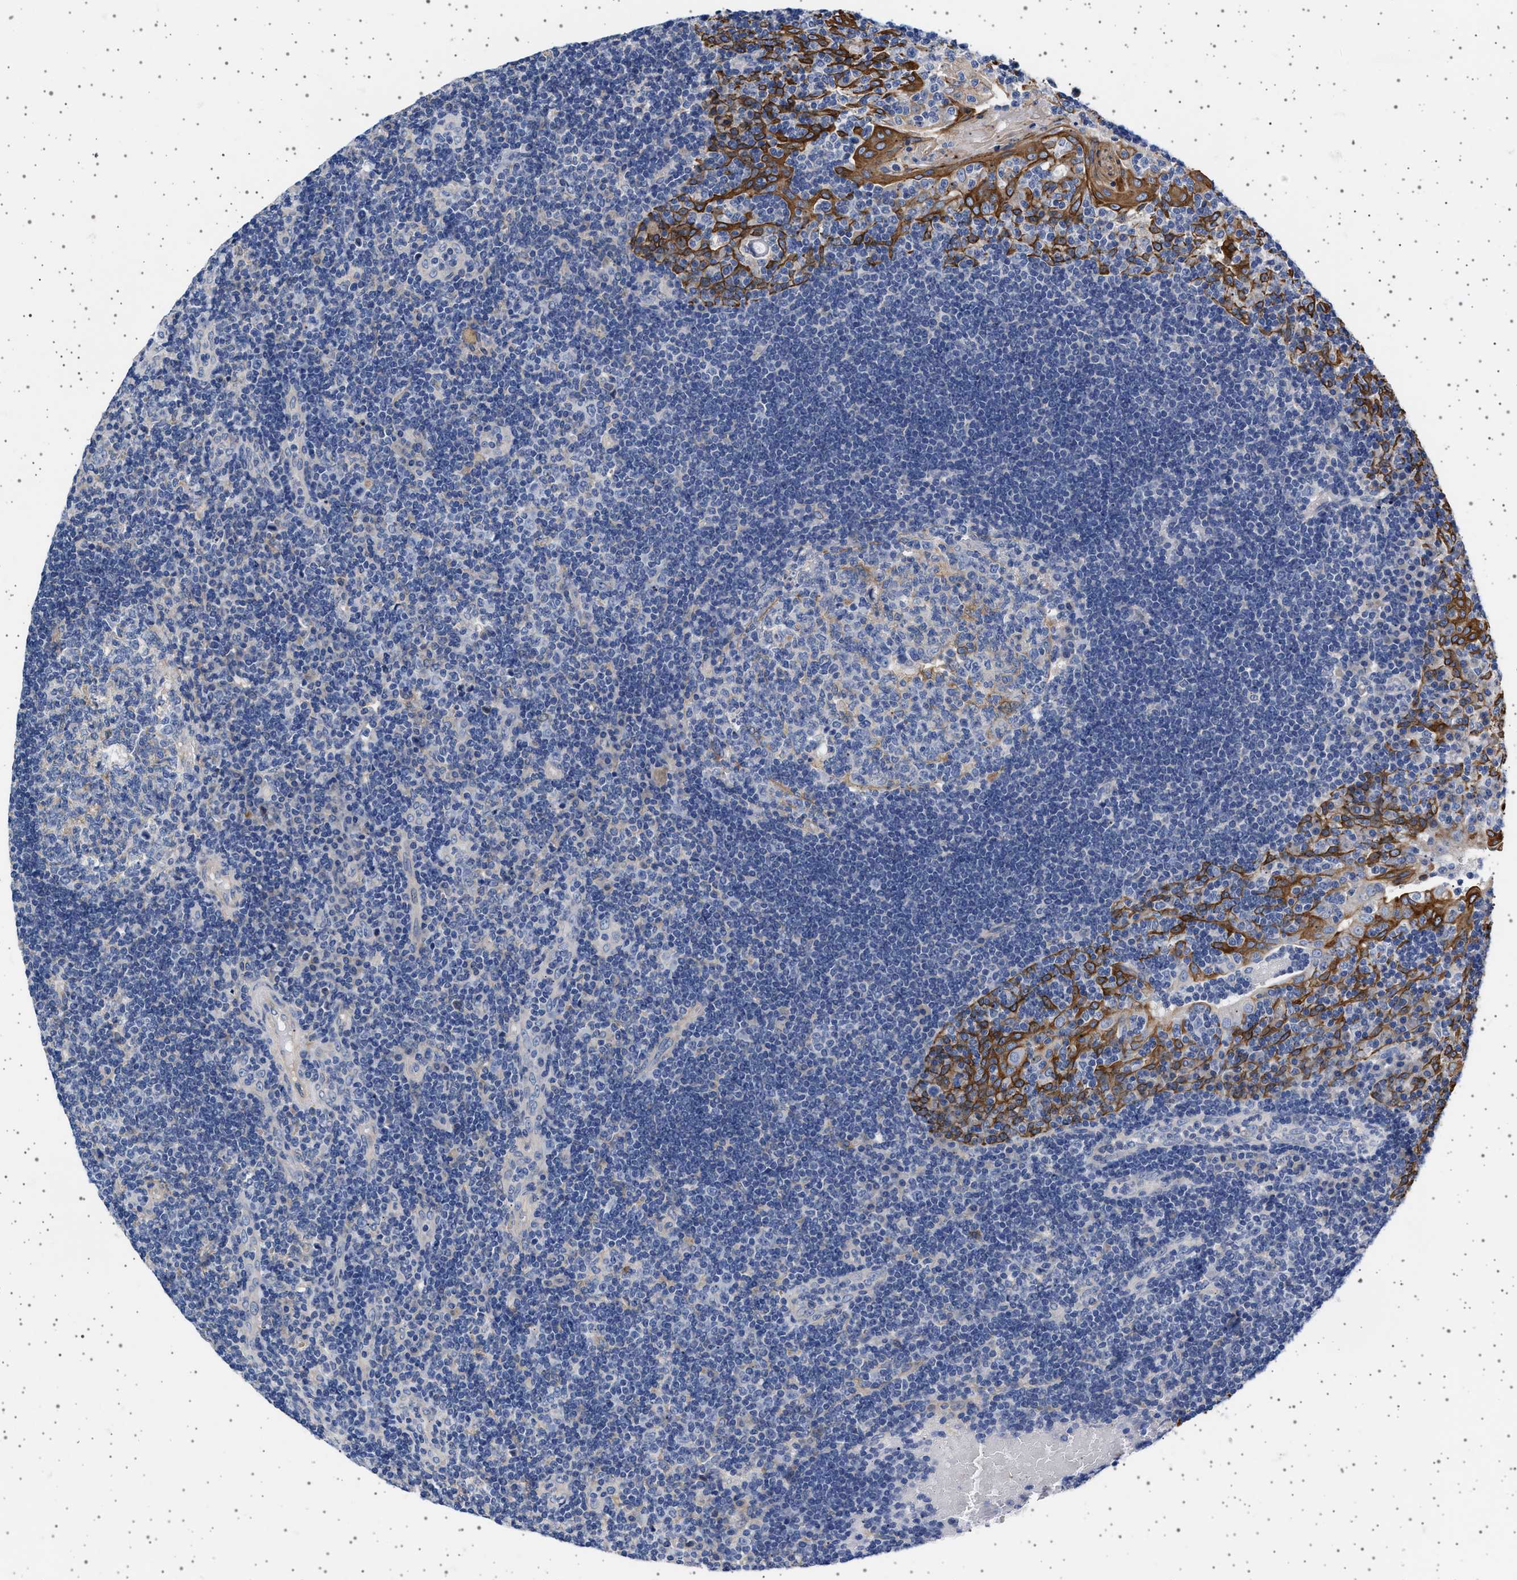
{"staining": {"intensity": "weak", "quantity": "<25%", "location": "cytoplasmic/membranous"}, "tissue": "tonsil", "cell_type": "Germinal center cells", "image_type": "normal", "snomed": [{"axis": "morphology", "description": "Normal tissue, NOS"}, {"axis": "topography", "description": "Tonsil"}], "caption": "Immunohistochemical staining of normal human tonsil displays no significant positivity in germinal center cells.", "gene": "TRMT10B", "patient": {"sex": "female", "age": 40}}